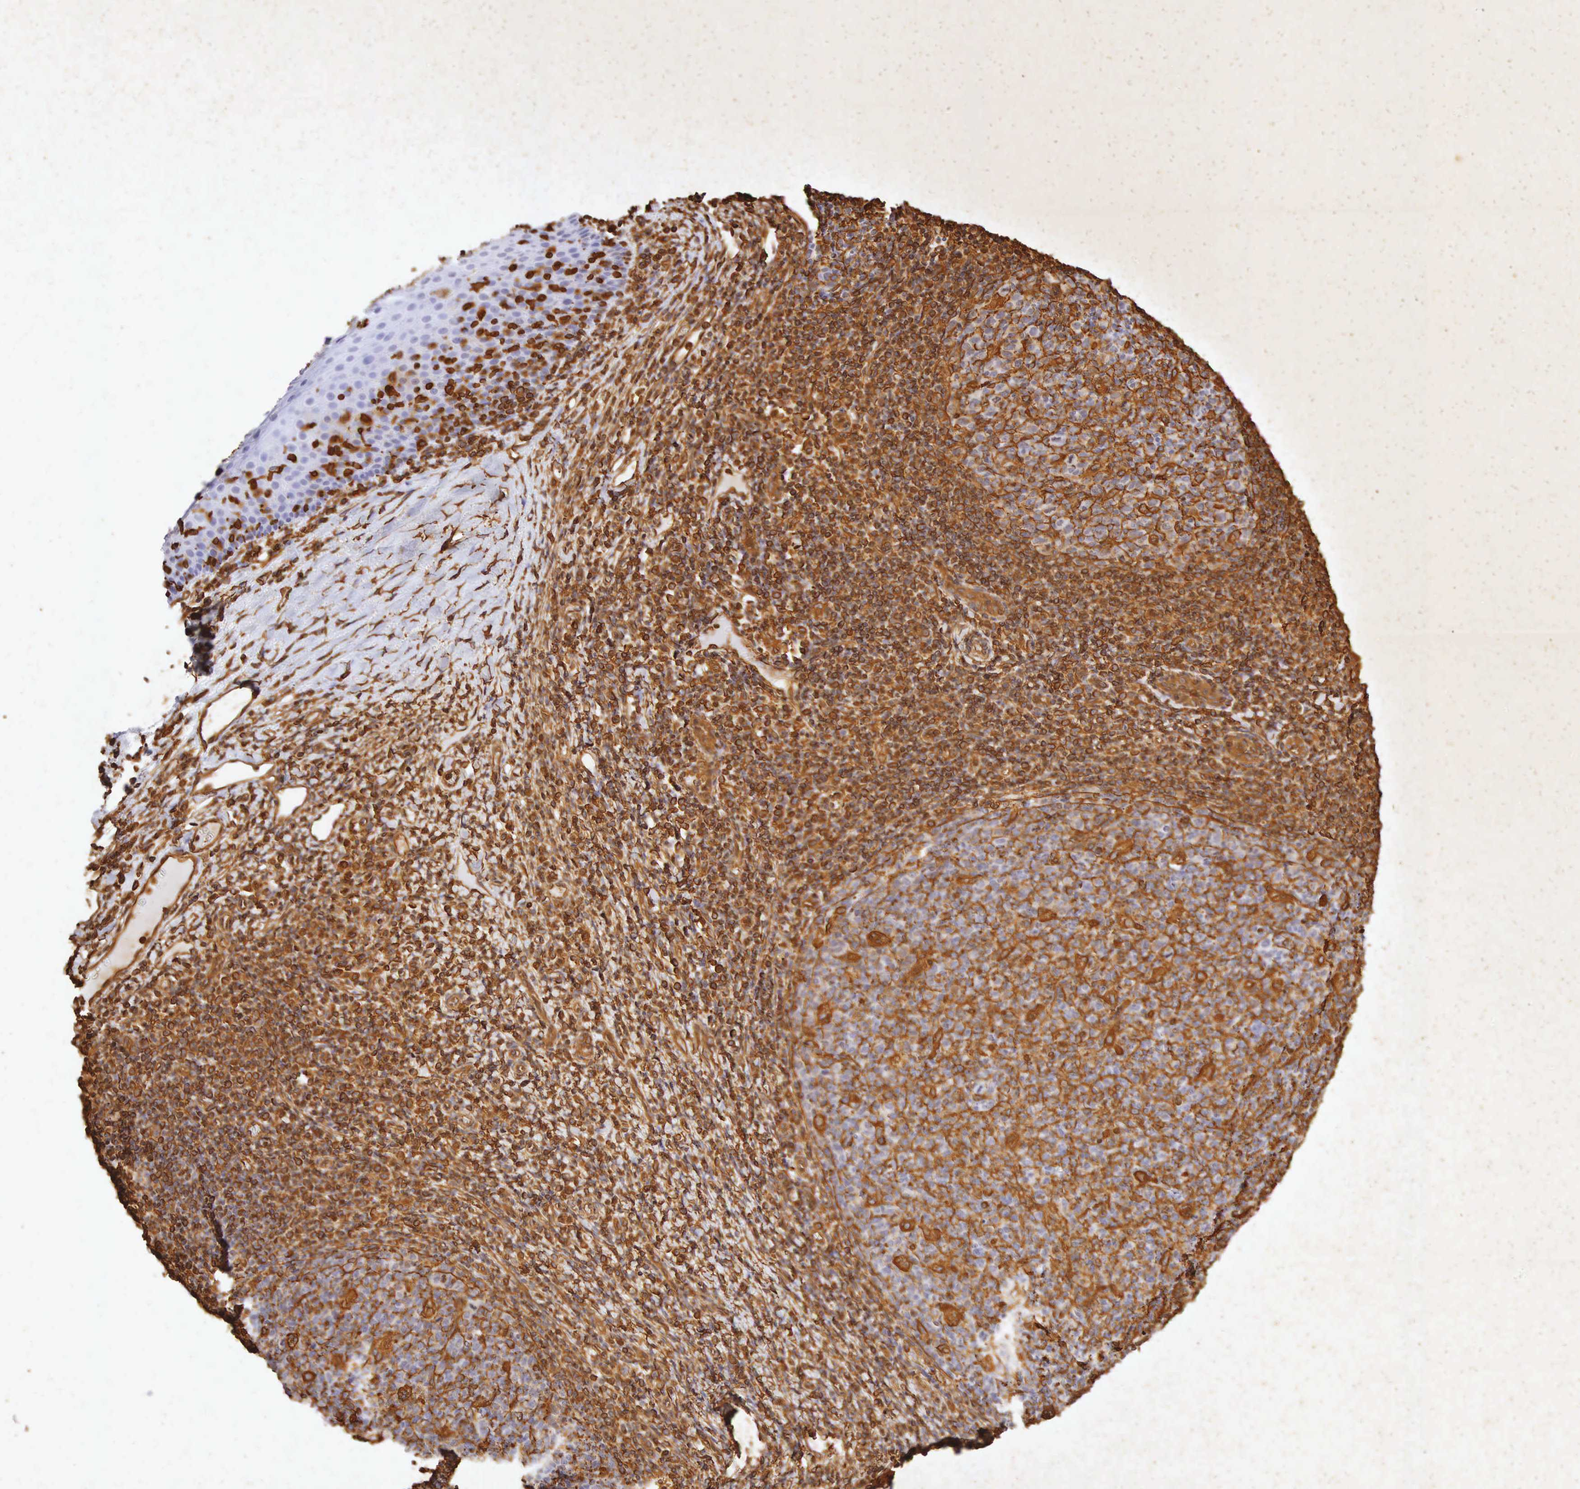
{"staining": {"intensity": "strong", "quantity": ">75%", "location": "nuclear"}, "tissue": "tonsil", "cell_type": "Germinal center cells", "image_type": "normal", "snomed": [{"axis": "morphology", "description": "Normal tissue, NOS"}, {"axis": "topography", "description": "Tonsil"}], "caption": "High-power microscopy captured an IHC photomicrograph of unremarkable tonsil, revealing strong nuclear expression in approximately >75% of germinal center cells.", "gene": "VIM", "patient": {"sex": "male", "age": 6}}